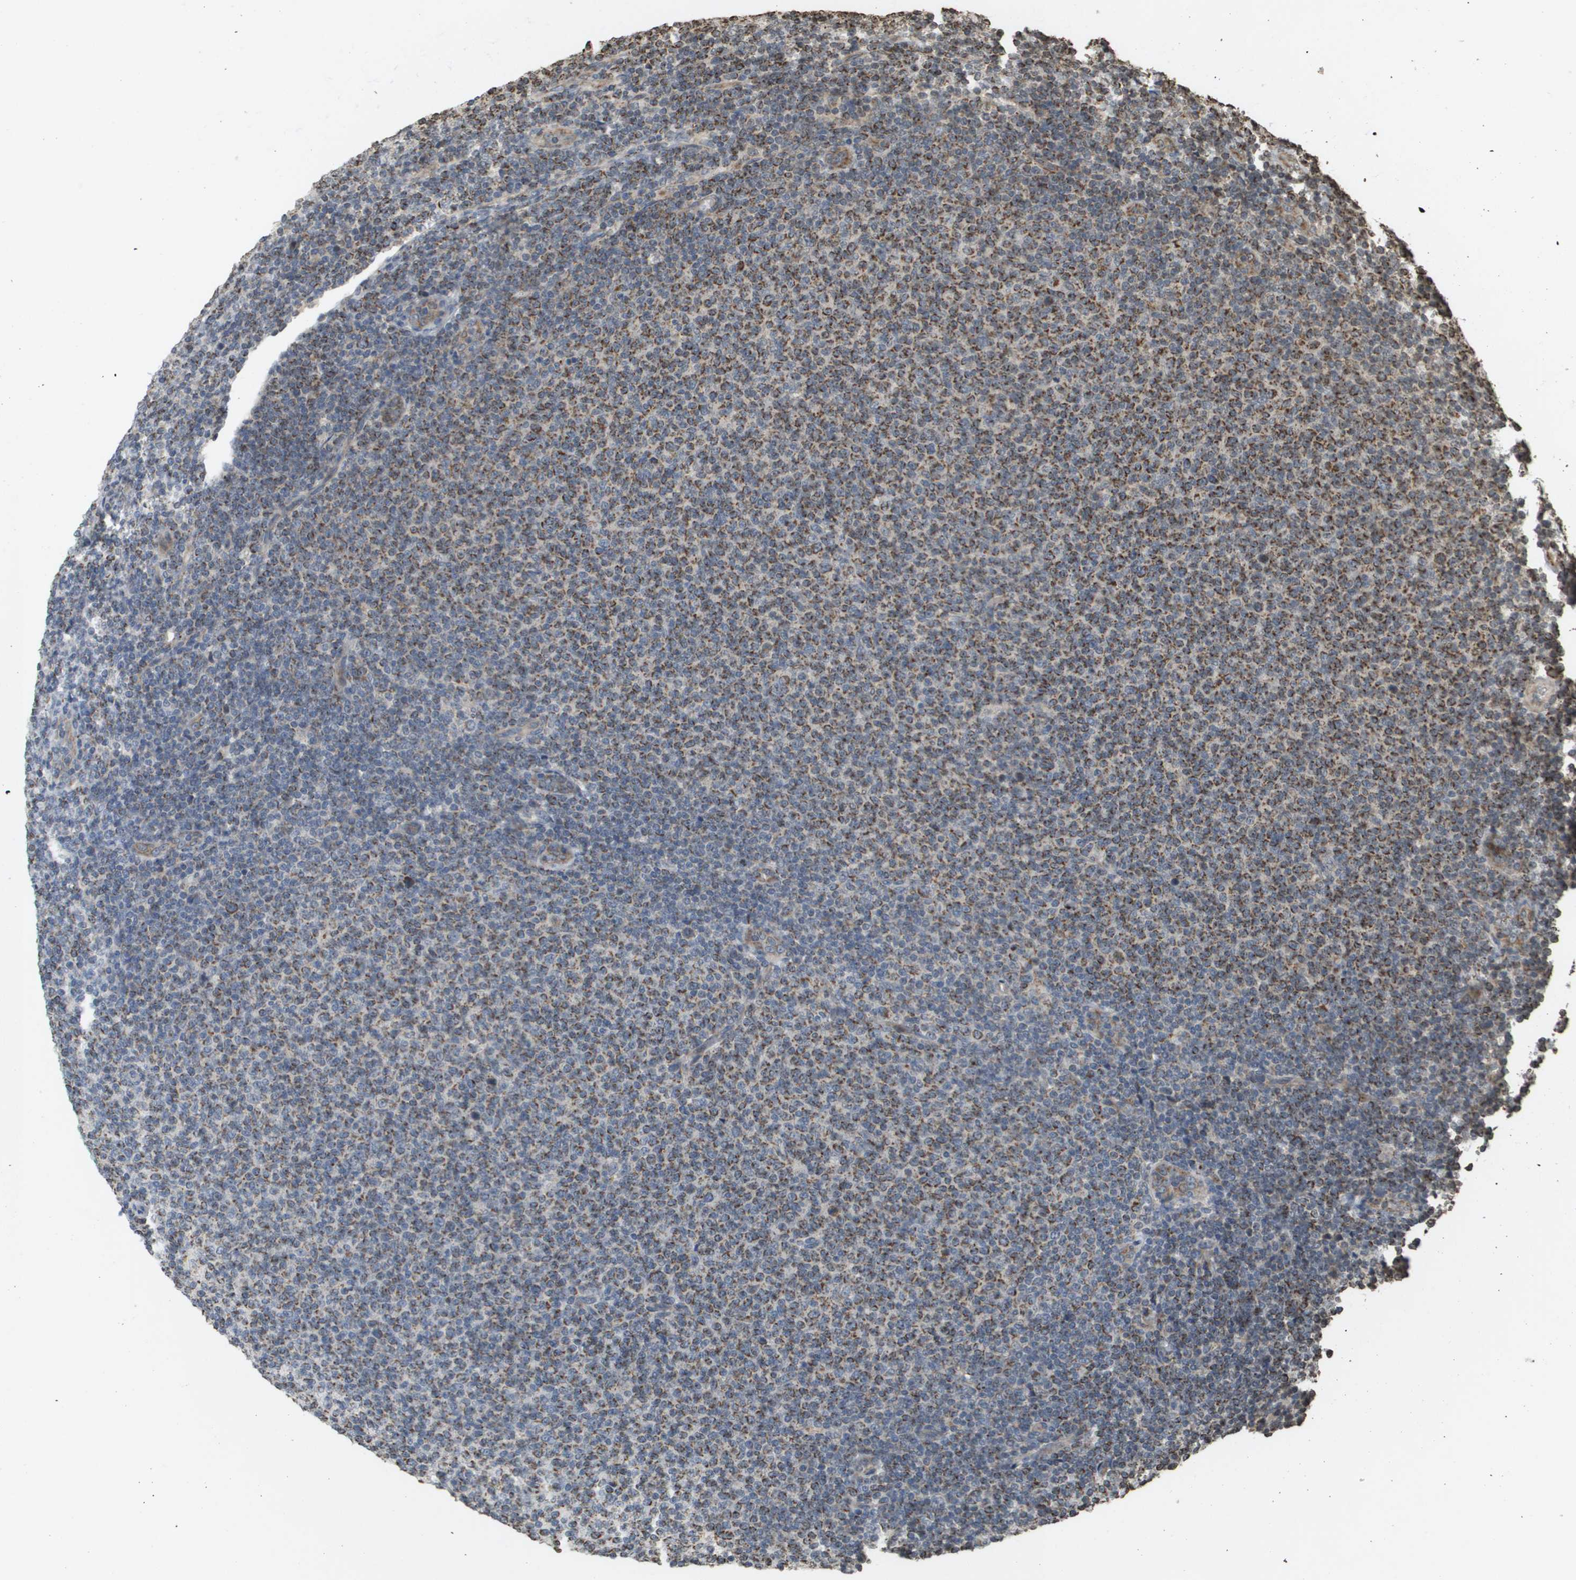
{"staining": {"intensity": "moderate", "quantity": ">75%", "location": "cytoplasmic/membranous"}, "tissue": "lymphoma", "cell_type": "Tumor cells", "image_type": "cancer", "snomed": [{"axis": "morphology", "description": "Malignant lymphoma, non-Hodgkin's type, Low grade"}, {"axis": "topography", "description": "Lymph node"}], "caption": "Protein staining by IHC shows moderate cytoplasmic/membranous positivity in approximately >75% of tumor cells in malignant lymphoma, non-Hodgkin's type (low-grade).", "gene": "RAB21", "patient": {"sex": "male", "age": 66}}